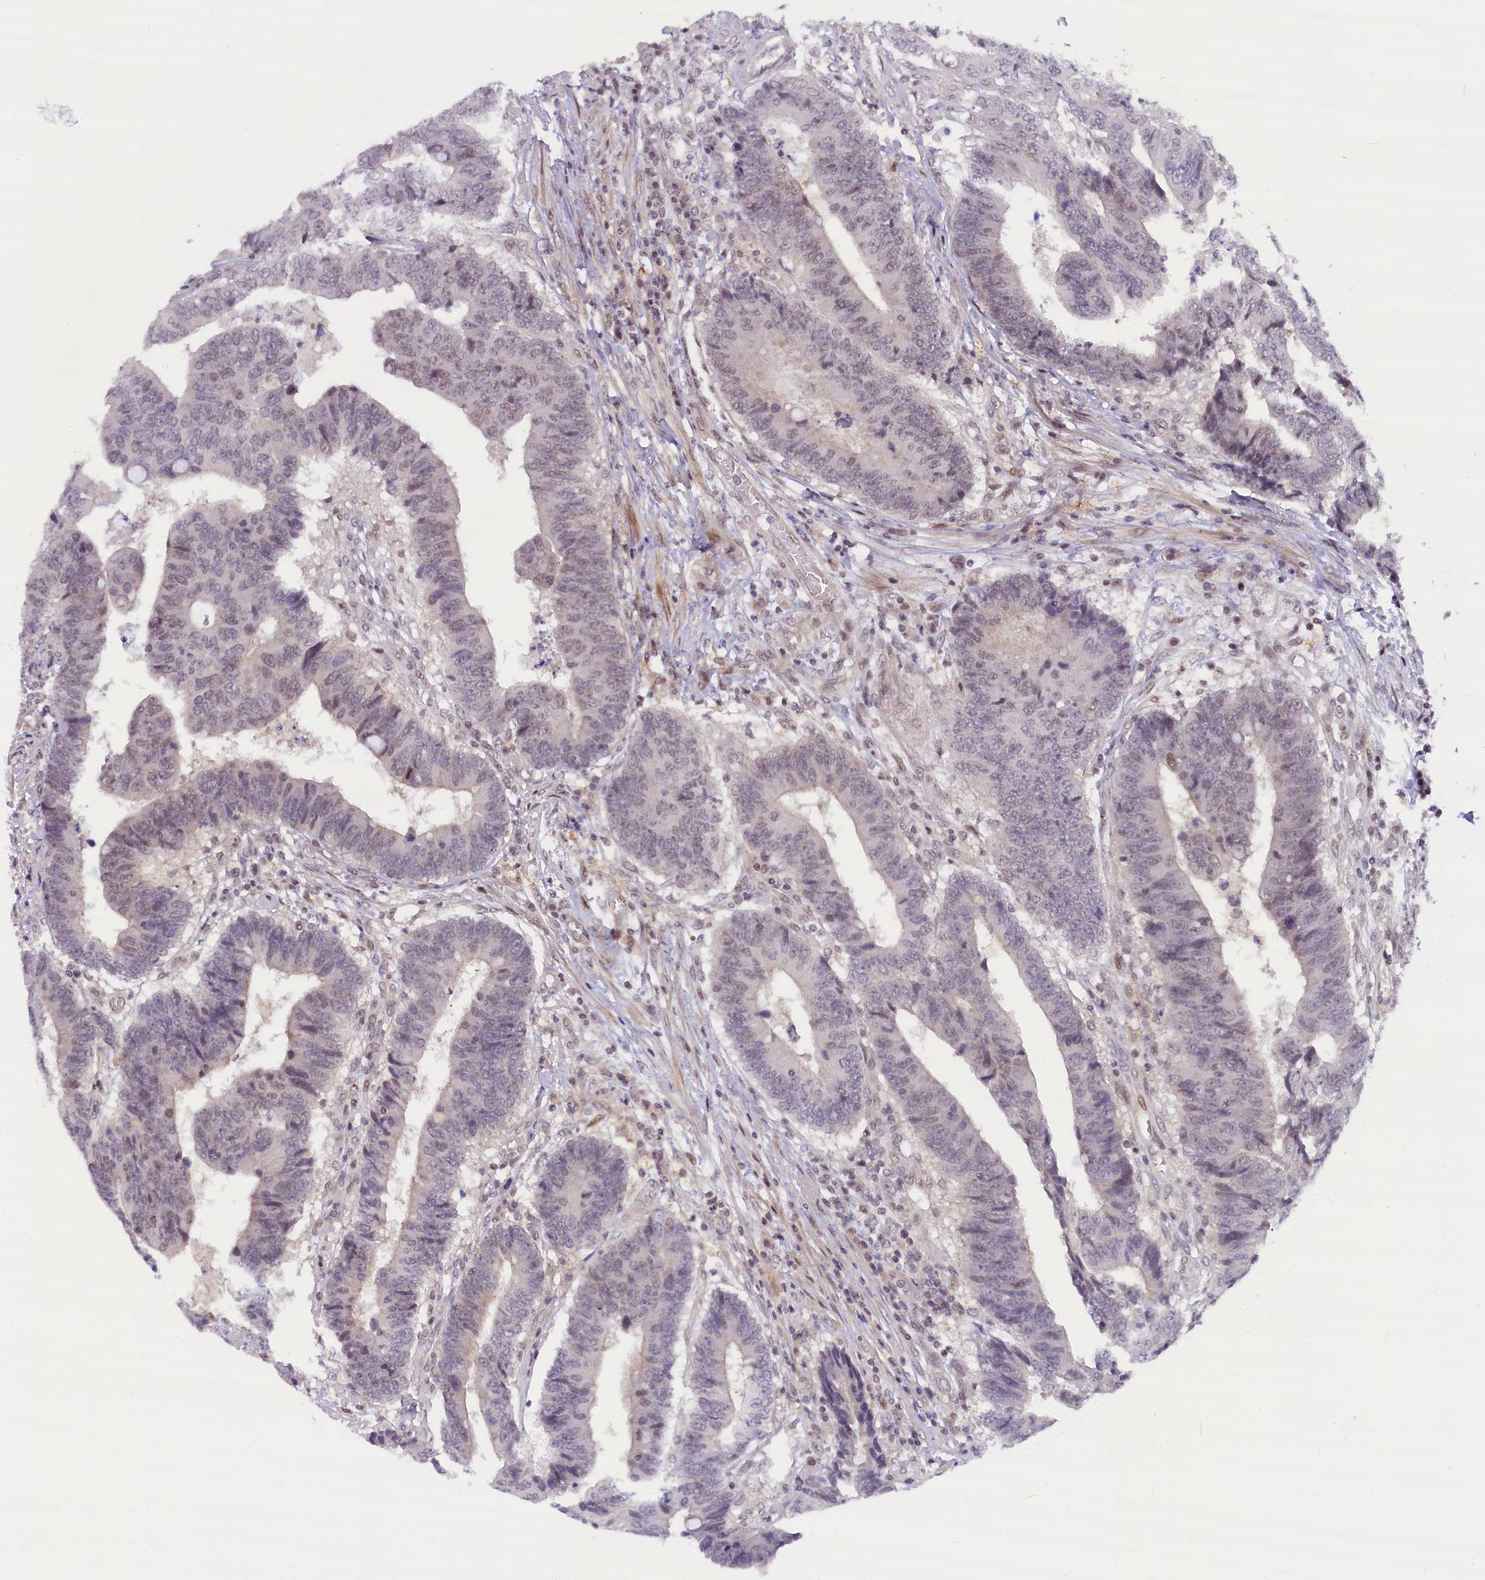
{"staining": {"intensity": "weak", "quantity": "<25%", "location": "nuclear"}, "tissue": "colorectal cancer", "cell_type": "Tumor cells", "image_type": "cancer", "snomed": [{"axis": "morphology", "description": "Adenocarcinoma, NOS"}, {"axis": "topography", "description": "Rectum"}], "caption": "DAB (3,3'-diaminobenzidine) immunohistochemical staining of colorectal cancer (adenocarcinoma) demonstrates no significant staining in tumor cells.", "gene": "FCHO1", "patient": {"sex": "male", "age": 84}}